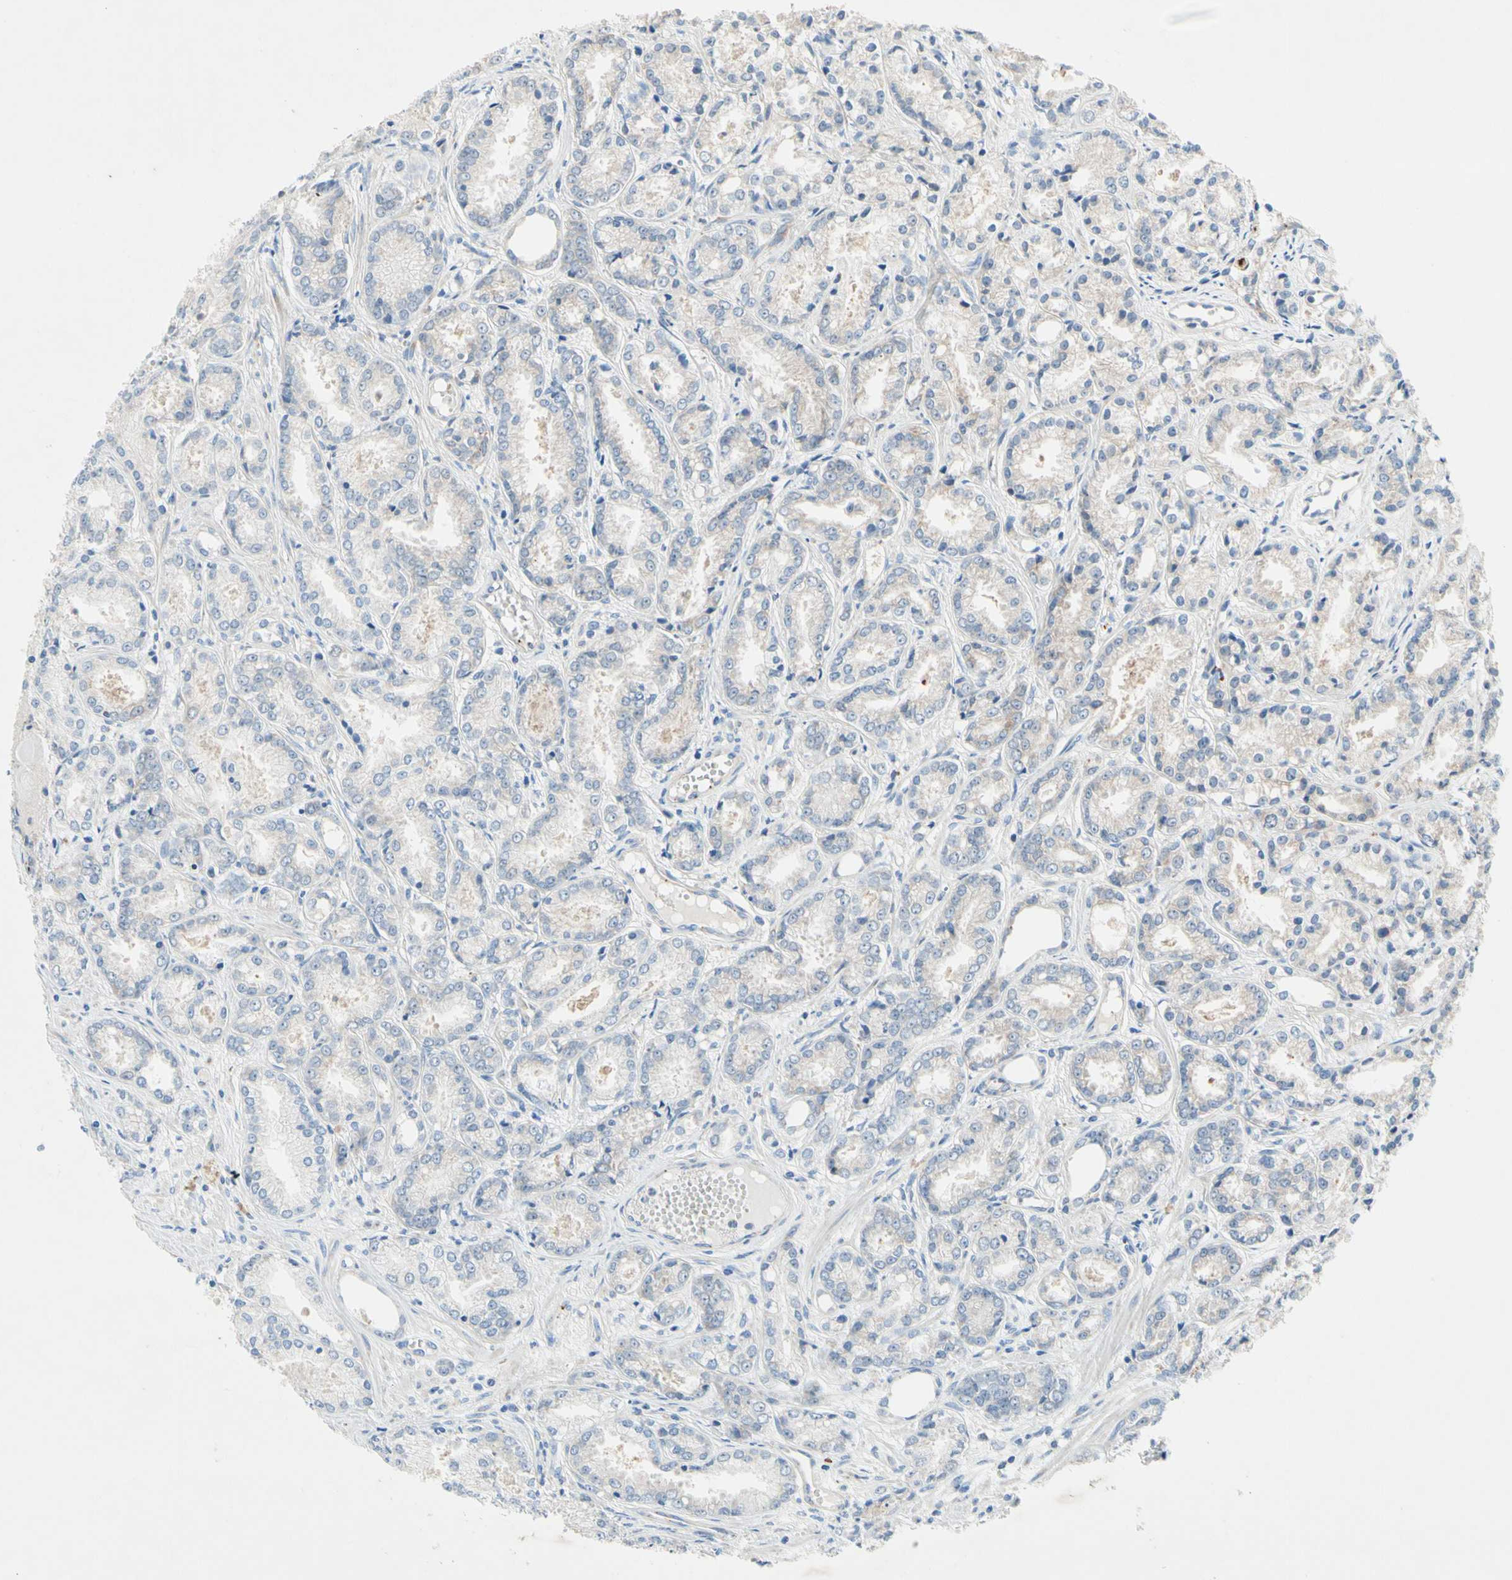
{"staining": {"intensity": "weak", "quantity": "25%-75%", "location": "cytoplasmic/membranous"}, "tissue": "prostate cancer", "cell_type": "Tumor cells", "image_type": "cancer", "snomed": [{"axis": "morphology", "description": "Adenocarcinoma, Low grade"}, {"axis": "topography", "description": "Prostate"}], "caption": "About 25%-75% of tumor cells in prostate cancer (adenocarcinoma (low-grade)) show weak cytoplasmic/membranous protein expression as visualized by brown immunohistochemical staining.", "gene": "MFF", "patient": {"sex": "male", "age": 72}}